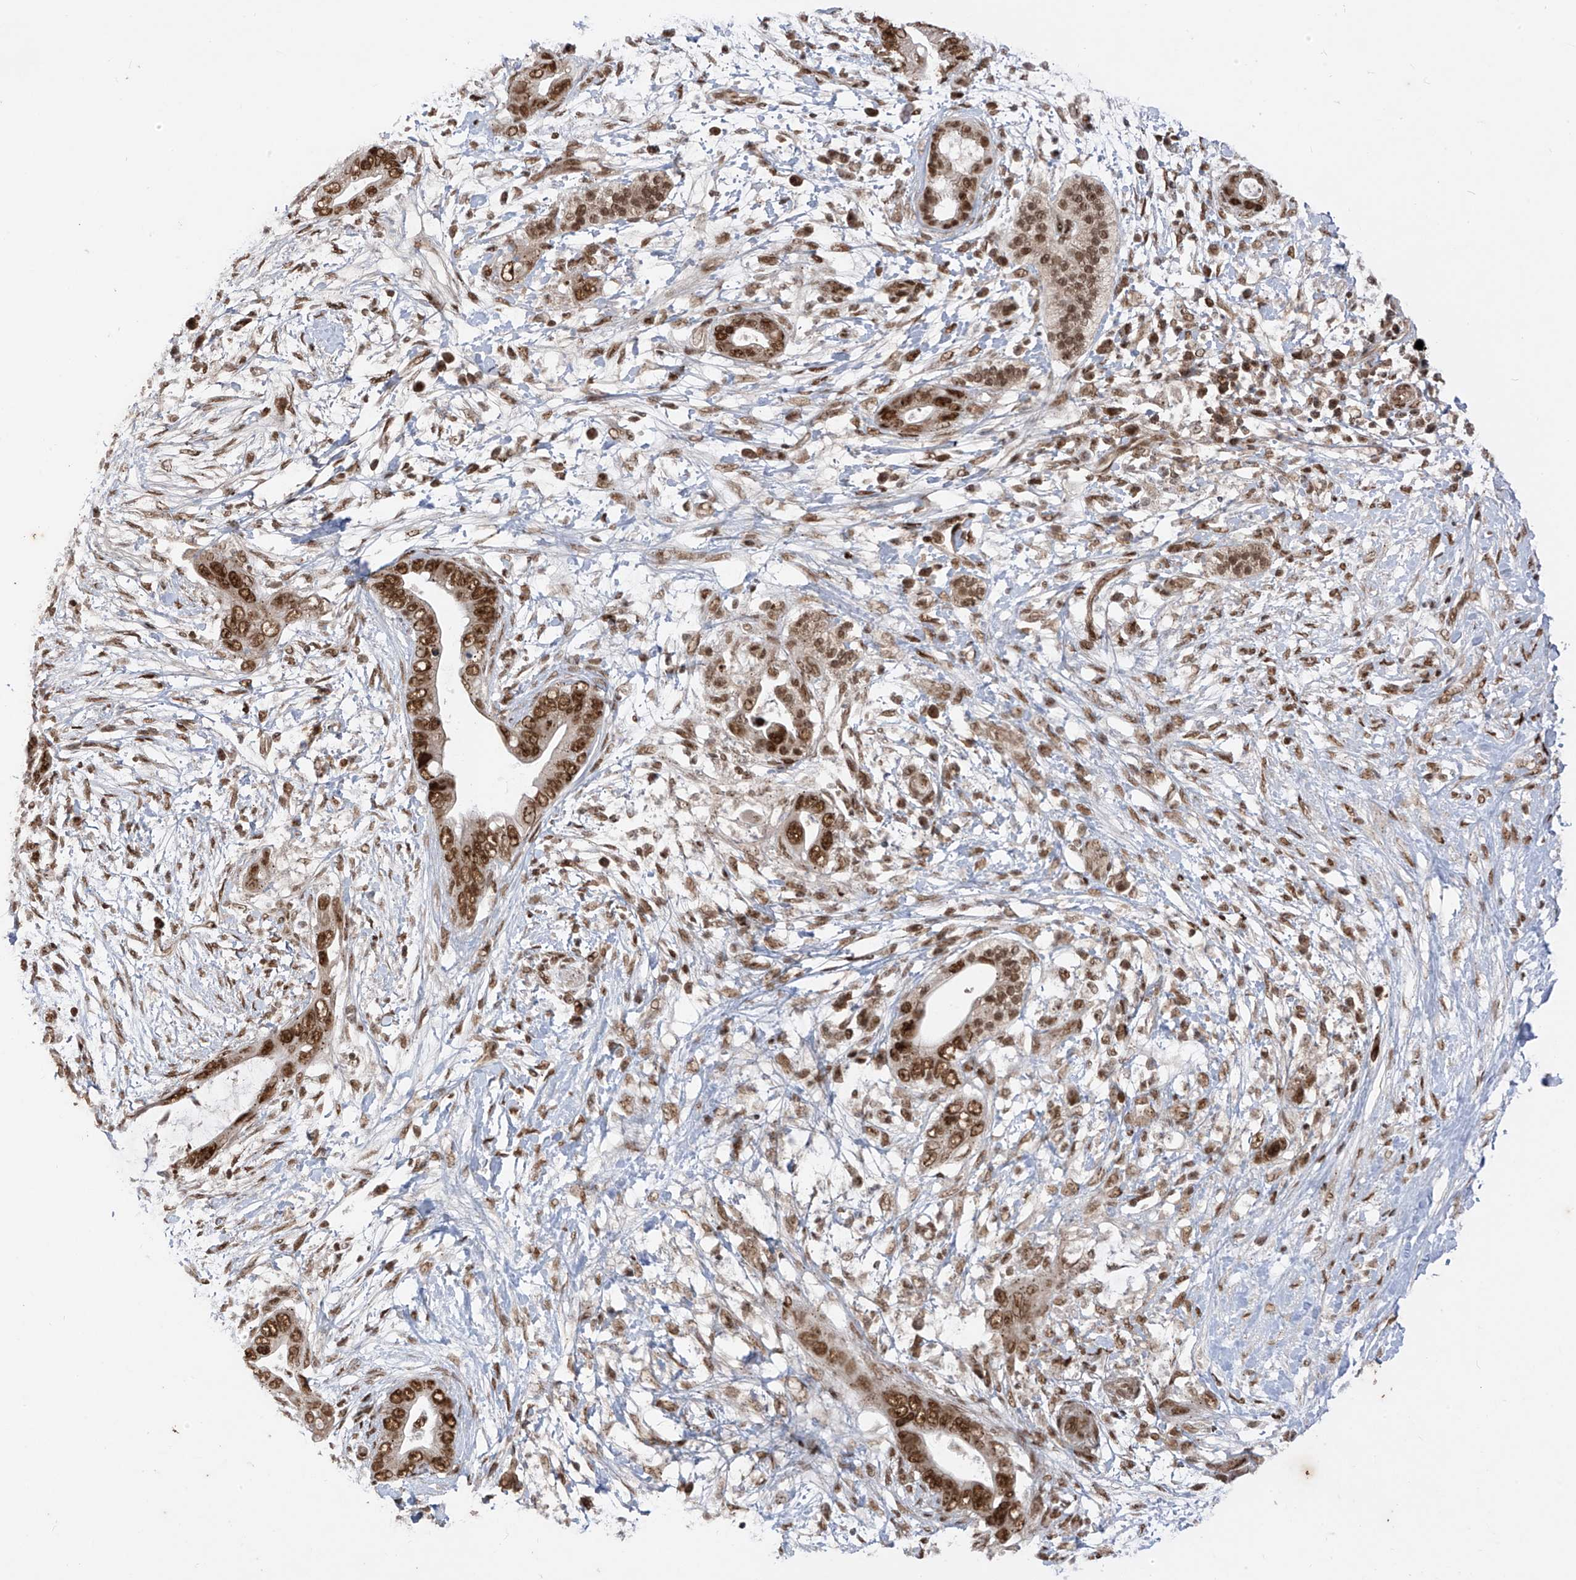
{"staining": {"intensity": "strong", "quantity": ">75%", "location": "nuclear"}, "tissue": "pancreatic cancer", "cell_type": "Tumor cells", "image_type": "cancer", "snomed": [{"axis": "morphology", "description": "Adenocarcinoma, NOS"}, {"axis": "topography", "description": "Pancreas"}], "caption": "Immunohistochemistry (DAB) staining of human pancreatic adenocarcinoma shows strong nuclear protein staining in approximately >75% of tumor cells.", "gene": "ARHGEF3", "patient": {"sex": "male", "age": 75}}